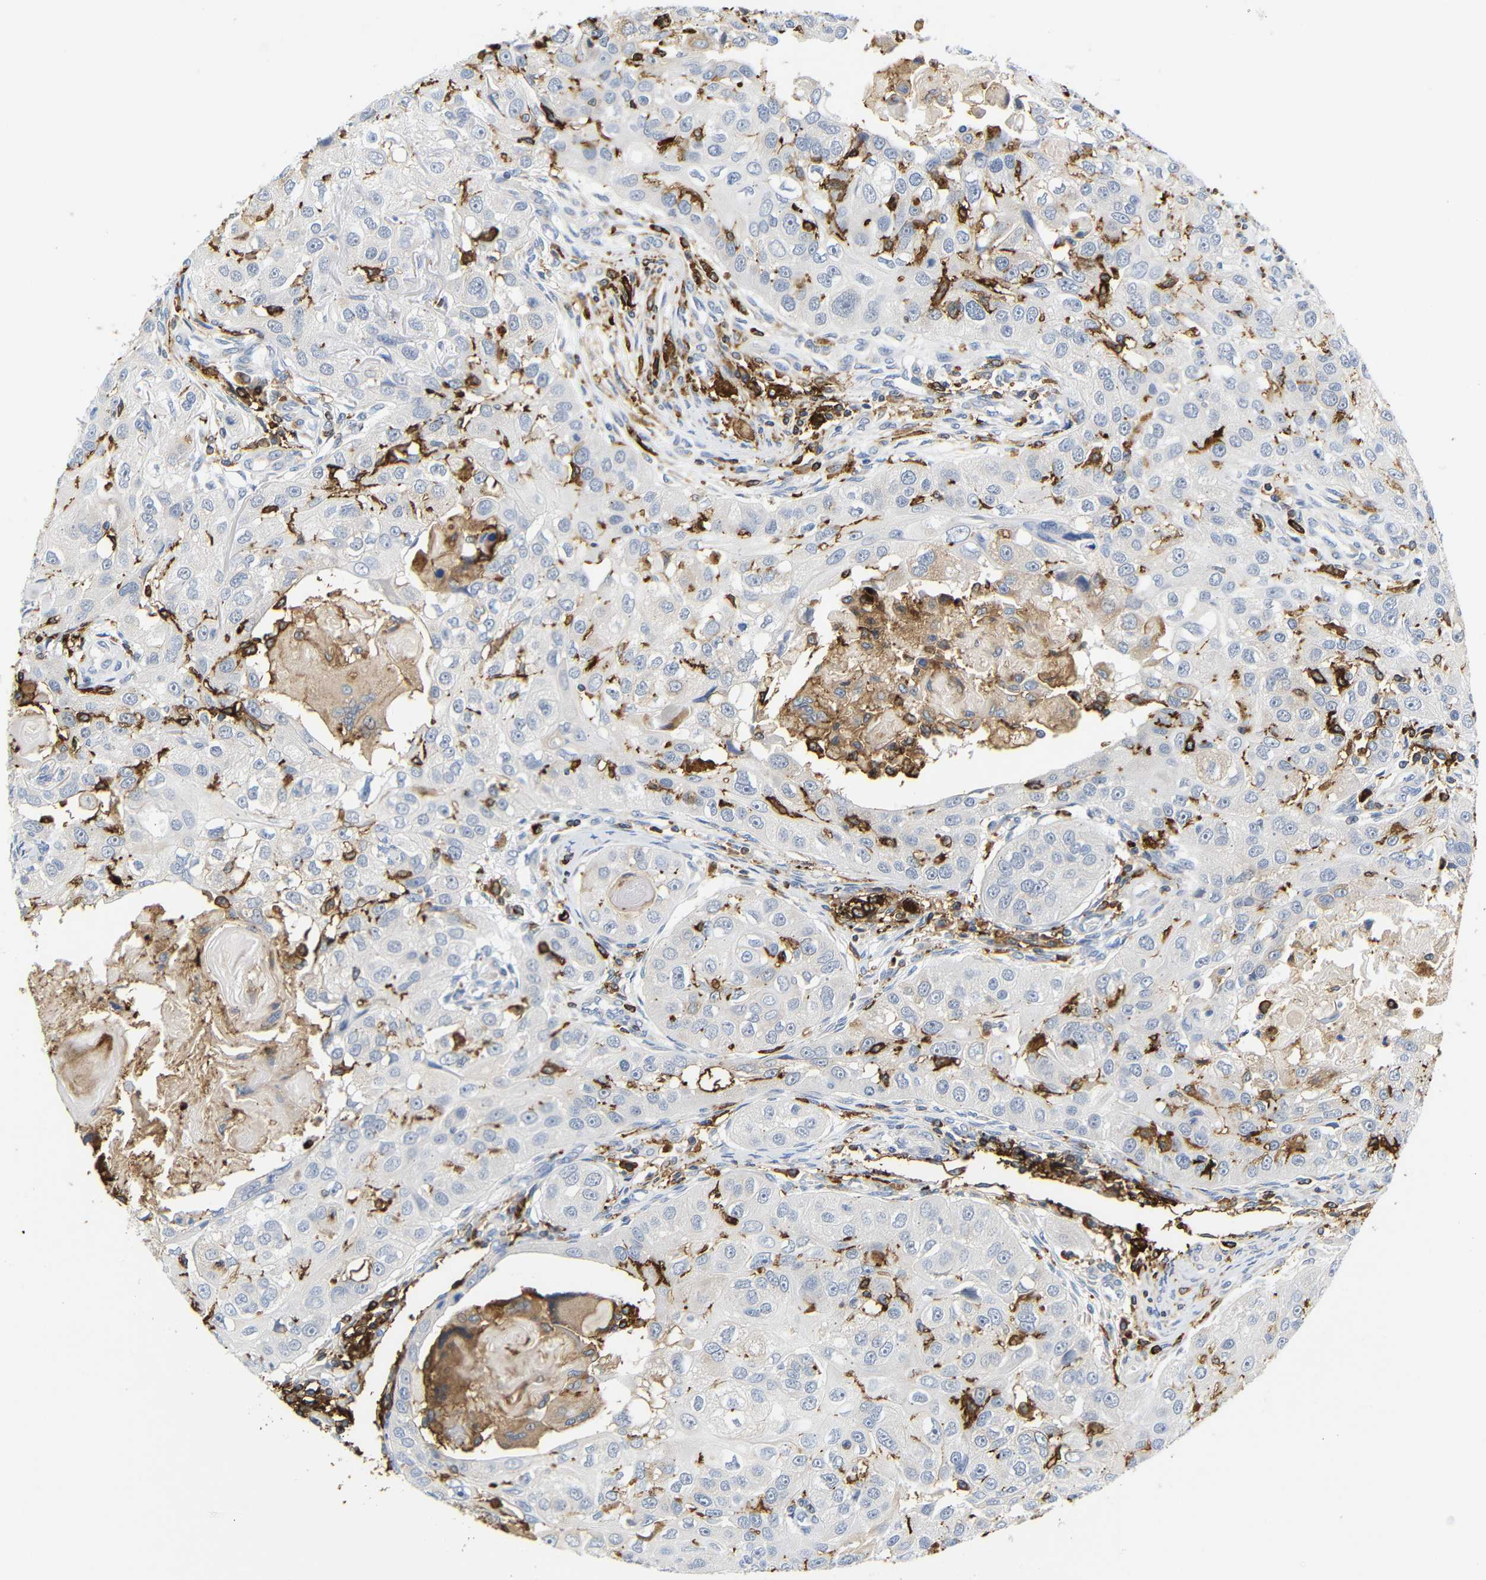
{"staining": {"intensity": "negative", "quantity": "none", "location": "none"}, "tissue": "head and neck cancer", "cell_type": "Tumor cells", "image_type": "cancer", "snomed": [{"axis": "morphology", "description": "Normal tissue, NOS"}, {"axis": "morphology", "description": "Squamous cell carcinoma, NOS"}, {"axis": "topography", "description": "Skeletal muscle"}, {"axis": "topography", "description": "Head-Neck"}], "caption": "The photomicrograph reveals no significant staining in tumor cells of head and neck cancer.", "gene": "HLA-DQB1", "patient": {"sex": "male", "age": 51}}